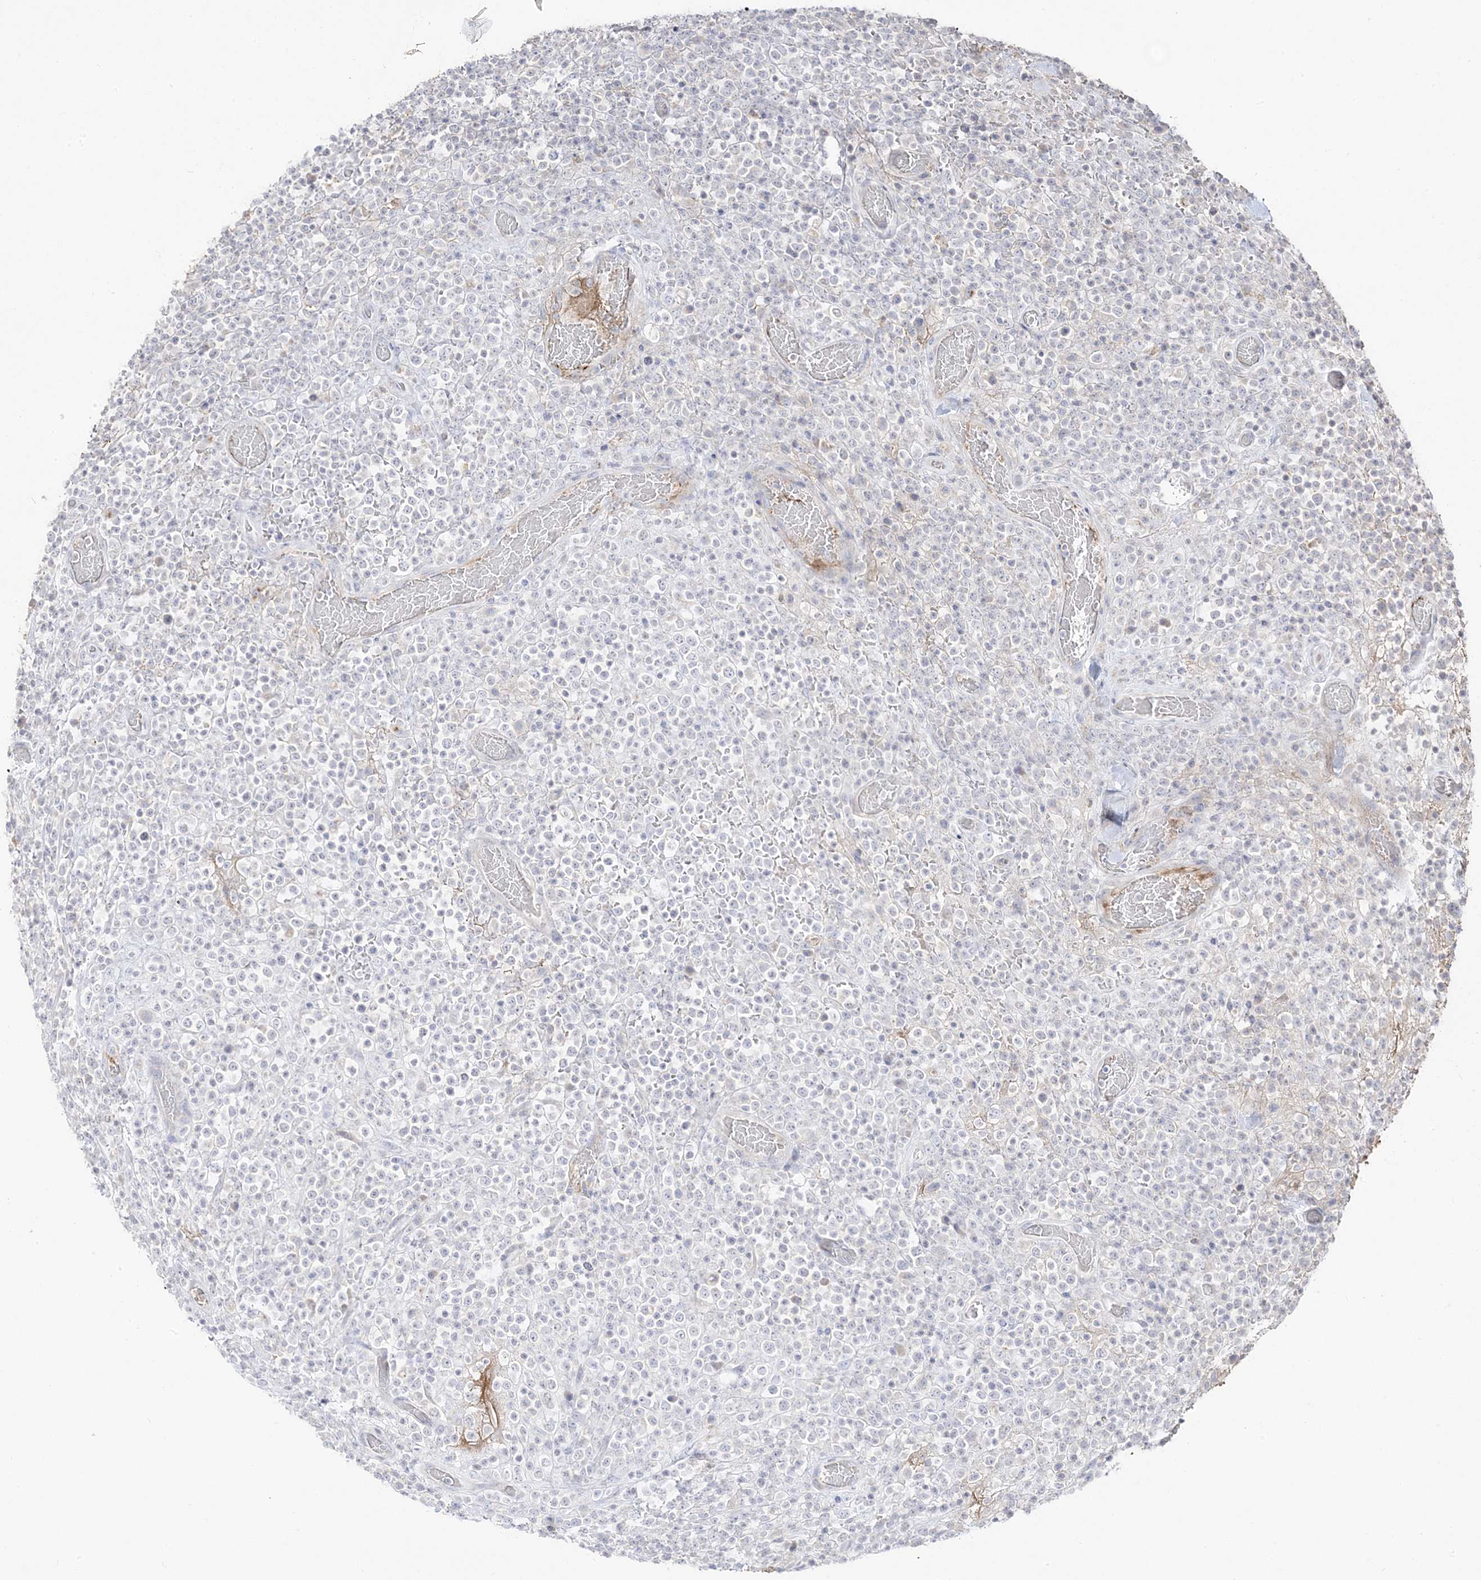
{"staining": {"intensity": "negative", "quantity": "none", "location": "none"}, "tissue": "lymphoma", "cell_type": "Tumor cells", "image_type": "cancer", "snomed": [{"axis": "morphology", "description": "Malignant lymphoma, non-Hodgkin's type, High grade"}, {"axis": "topography", "description": "Colon"}], "caption": "The photomicrograph demonstrates no staining of tumor cells in lymphoma. The staining was performed using DAB (3,3'-diaminobenzidine) to visualize the protein expression in brown, while the nuclei were stained in blue with hematoxylin (Magnification: 20x).", "gene": "TRANK1", "patient": {"sex": "female", "age": 53}}